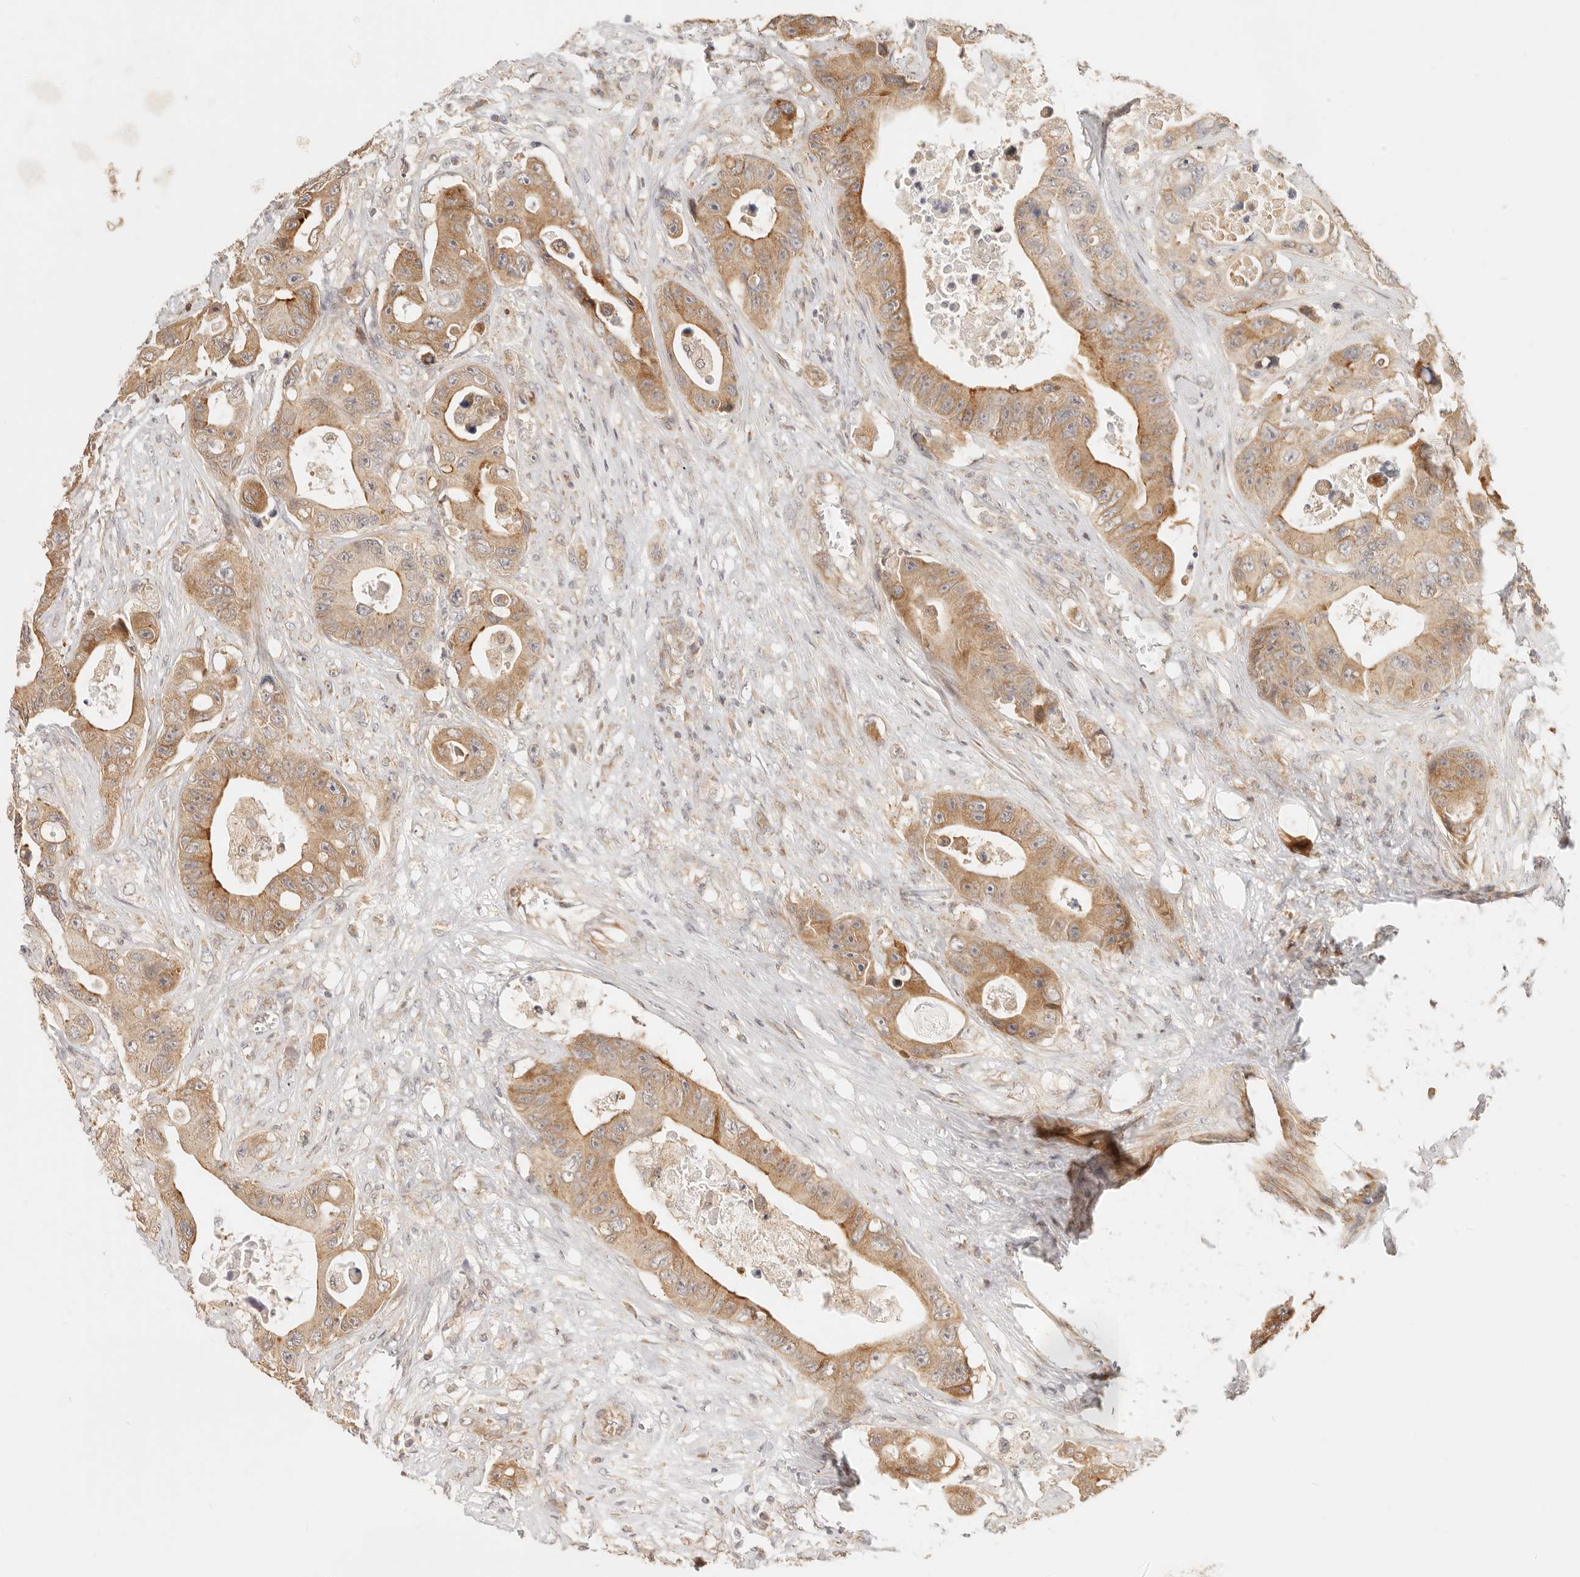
{"staining": {"intensity": "moderate", "quantity": ">75%", "location": "cytoplasmic/membranous"}, "tissue": "colorectal cancer", "cell_type": "Tumor cells", "image_type": "cancer", "snomed": [{"axis": "morphology", "description": "Adenocarcinoma, NOS"}, {"axis": "topography", "description": "Colon"}], "caption": "DAB immunohistochemical staining of human colorectal cancer reveals moderate cytoplasmic/membranous protein expression in approximately >75% of tumor cells.", "gene": "TIMM17A", "patient": {"sex": "female", "age": 46}}